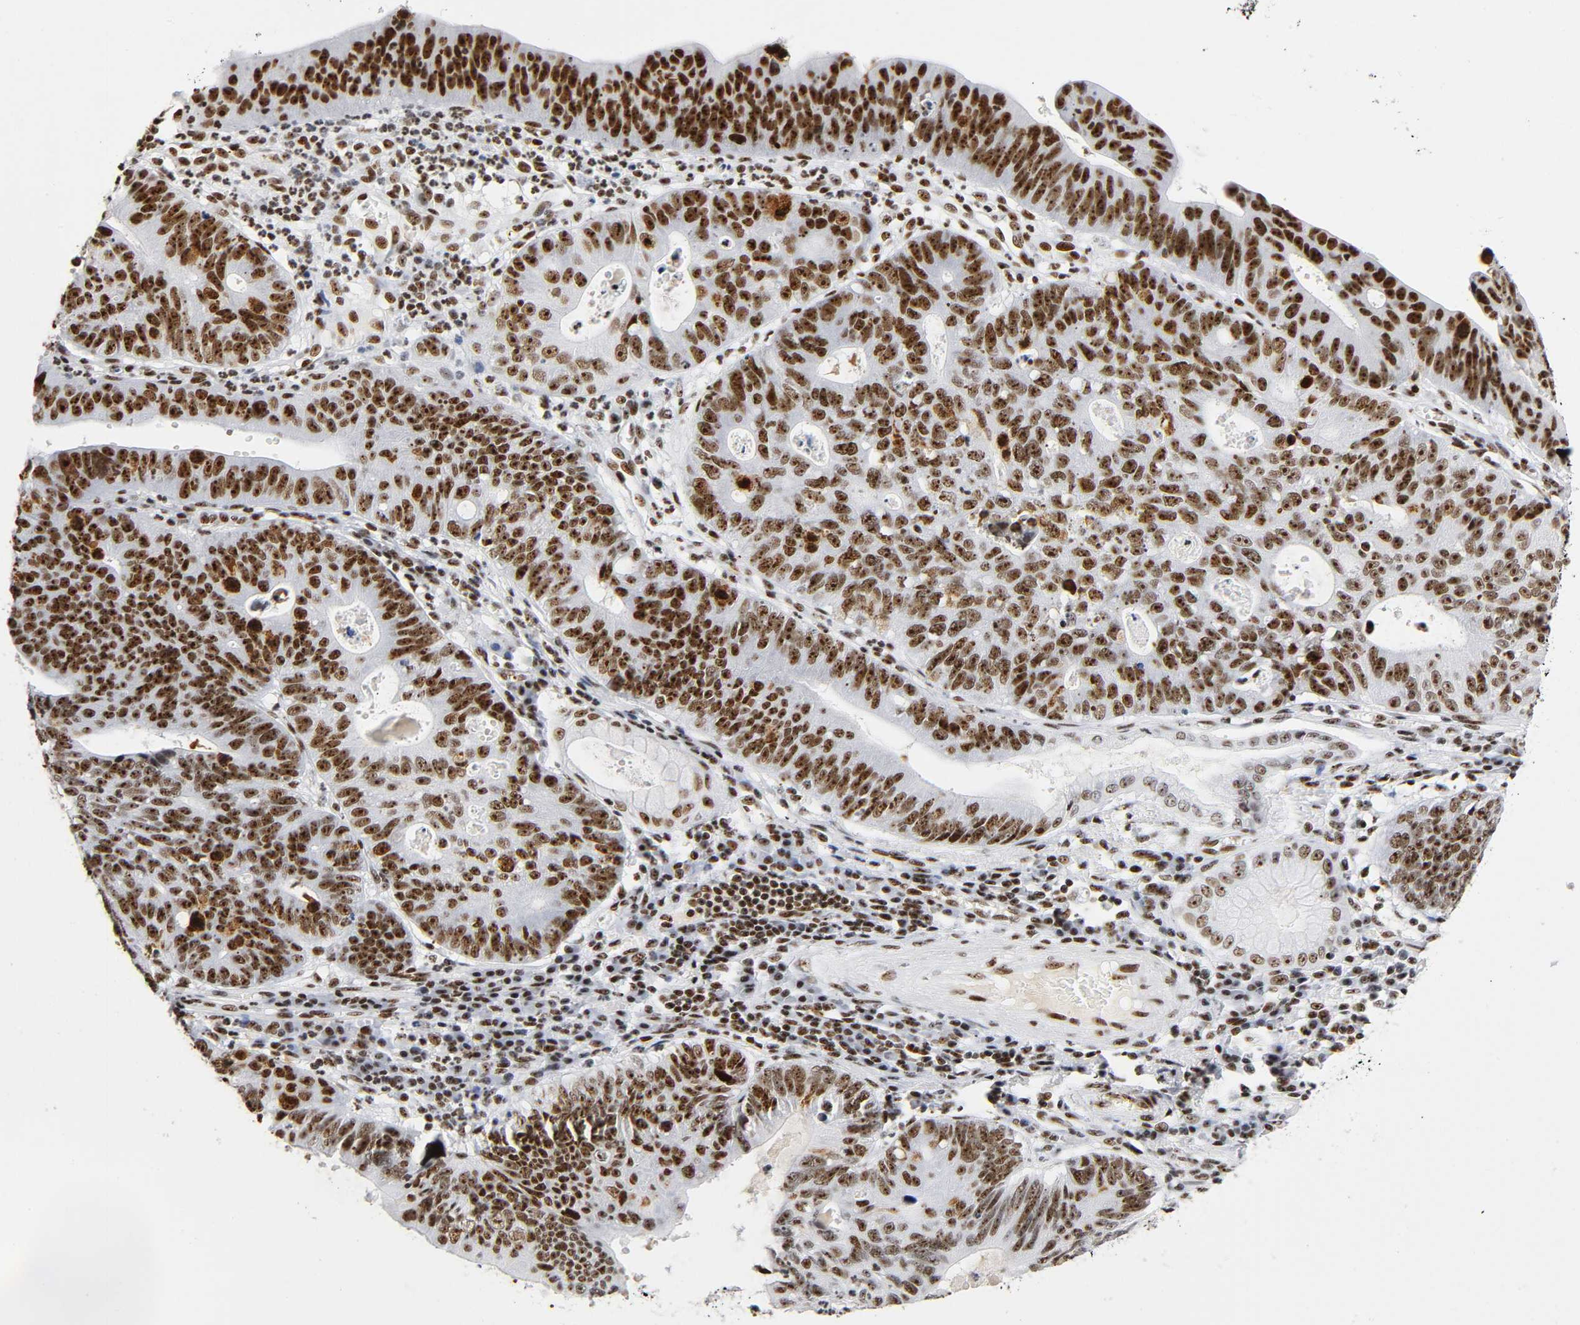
{"staining": {"intensity": "strong", "quantity": ">75%", "location": "cytoplasmic/membranous,nuclear"}, "tissue": "stomach cancer", "cell_type": "Tumor cells", "image_type": "cancer", "snomed": [{"axis": "morphology", "description": "Adenocarcinoma, NOS"}, {"axis": "topography", "description": "Stomach"}], "caption": "Stomach adenocarcinoma stained with DAB immunohistochemistry (IHC) shows high levels of strong cytoplasmic/membranous and nuclear expression in approximately >75% of tumor cells.", "gene": "UBTF", "patient": {"sex": "male", "age": 59}}